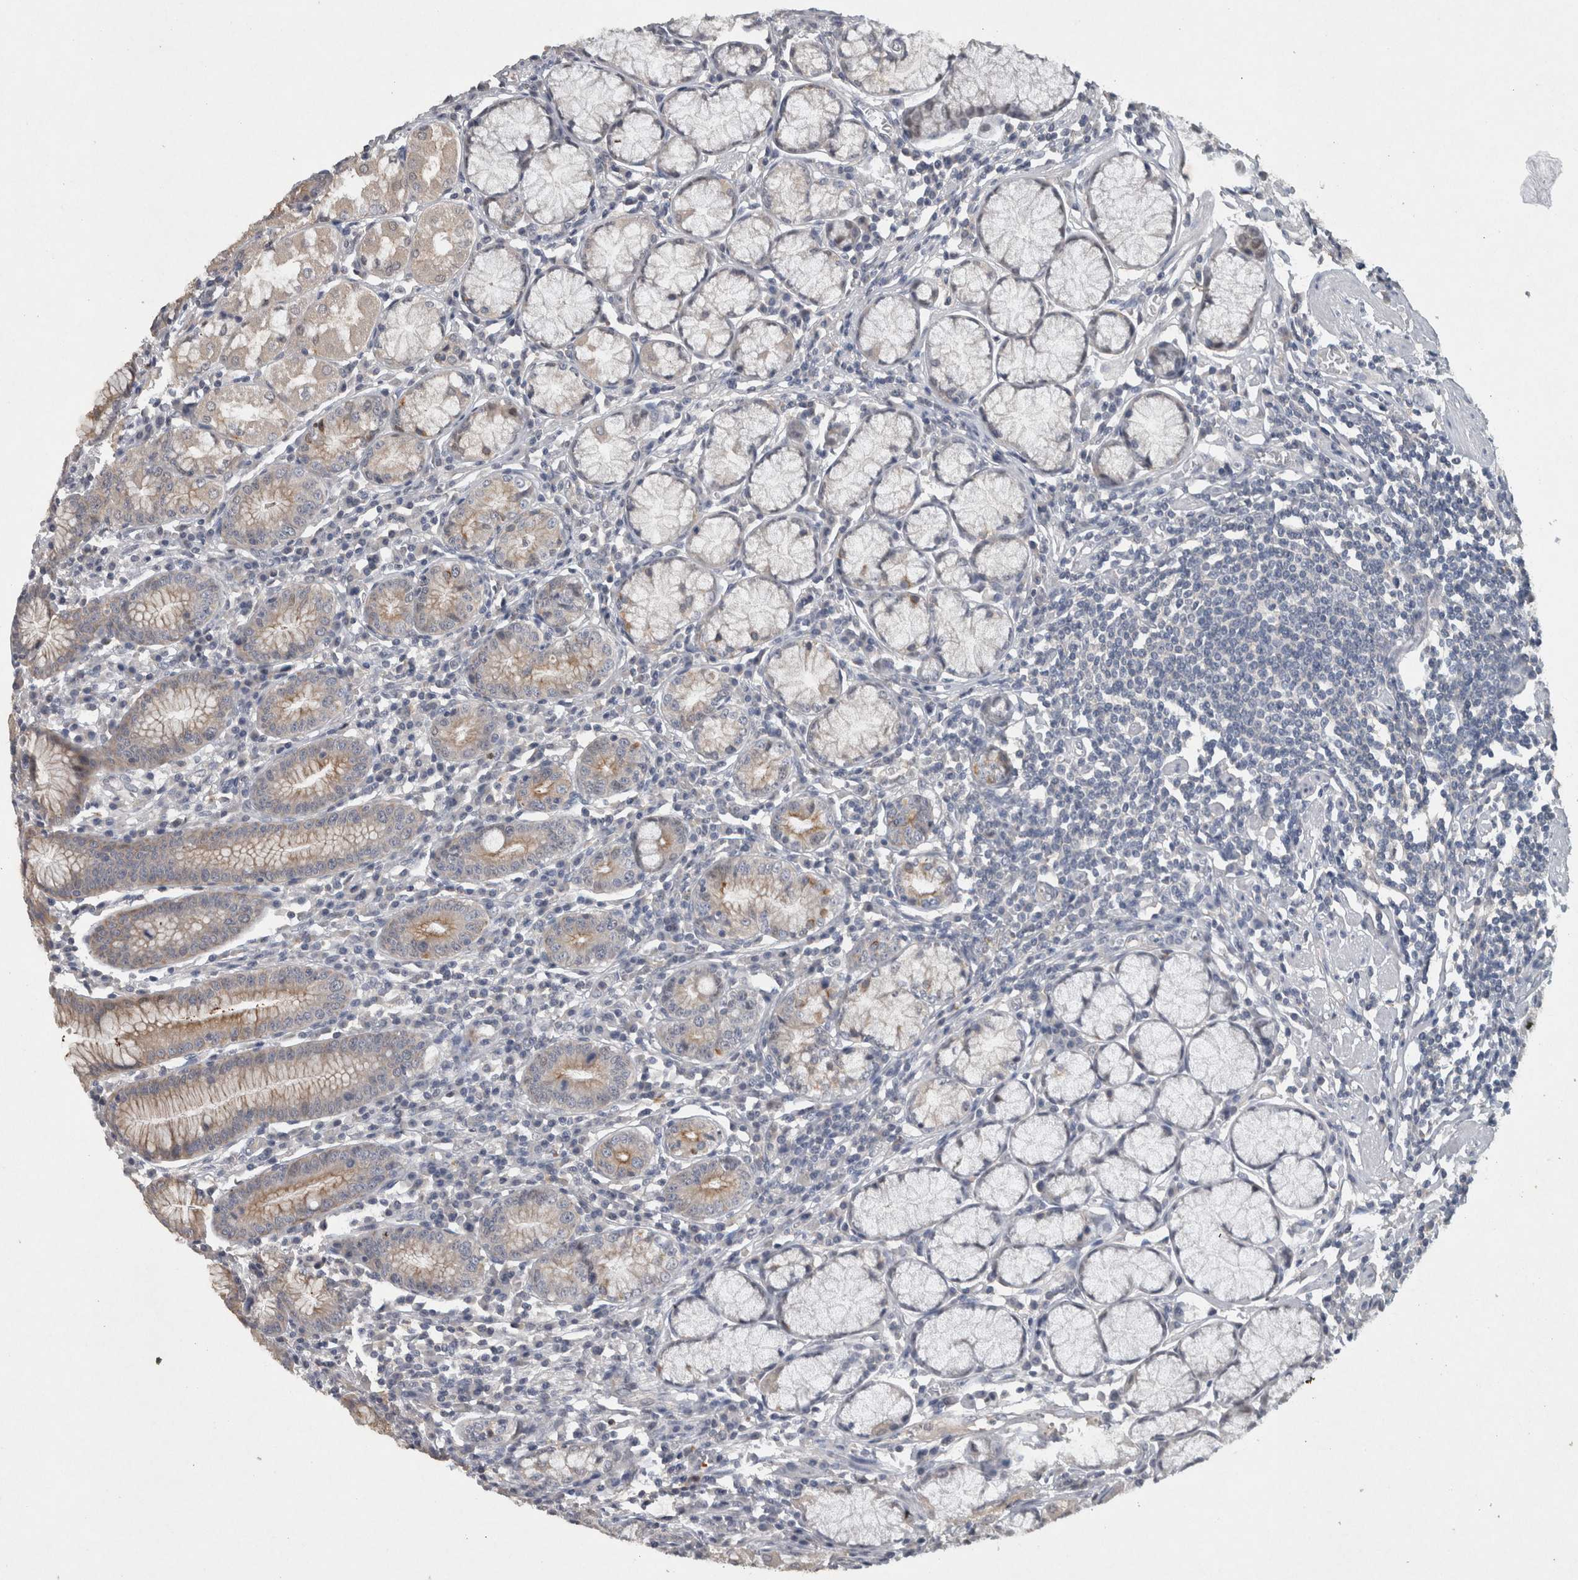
{"staining": {"intensity": "moderate", "quantity": "<25%", "location": "cytoplasmic/membranous"}, "tissue": "stomach", "cell_type": "Glandular cells", "image_type": "normal", "snomed": [{"axis": "morphology", "description": "Normal tissue, NOS"}, {"axis": "topography", "description": "Stomach"}], "caption": "IHC of unremarkable human stomach reveals low levels of moderate cytoplasmic/membranous staining in approximately <25% of glandular cells.", "gene": "HEXD", "patient": {"sex": "male", "age": 55}}